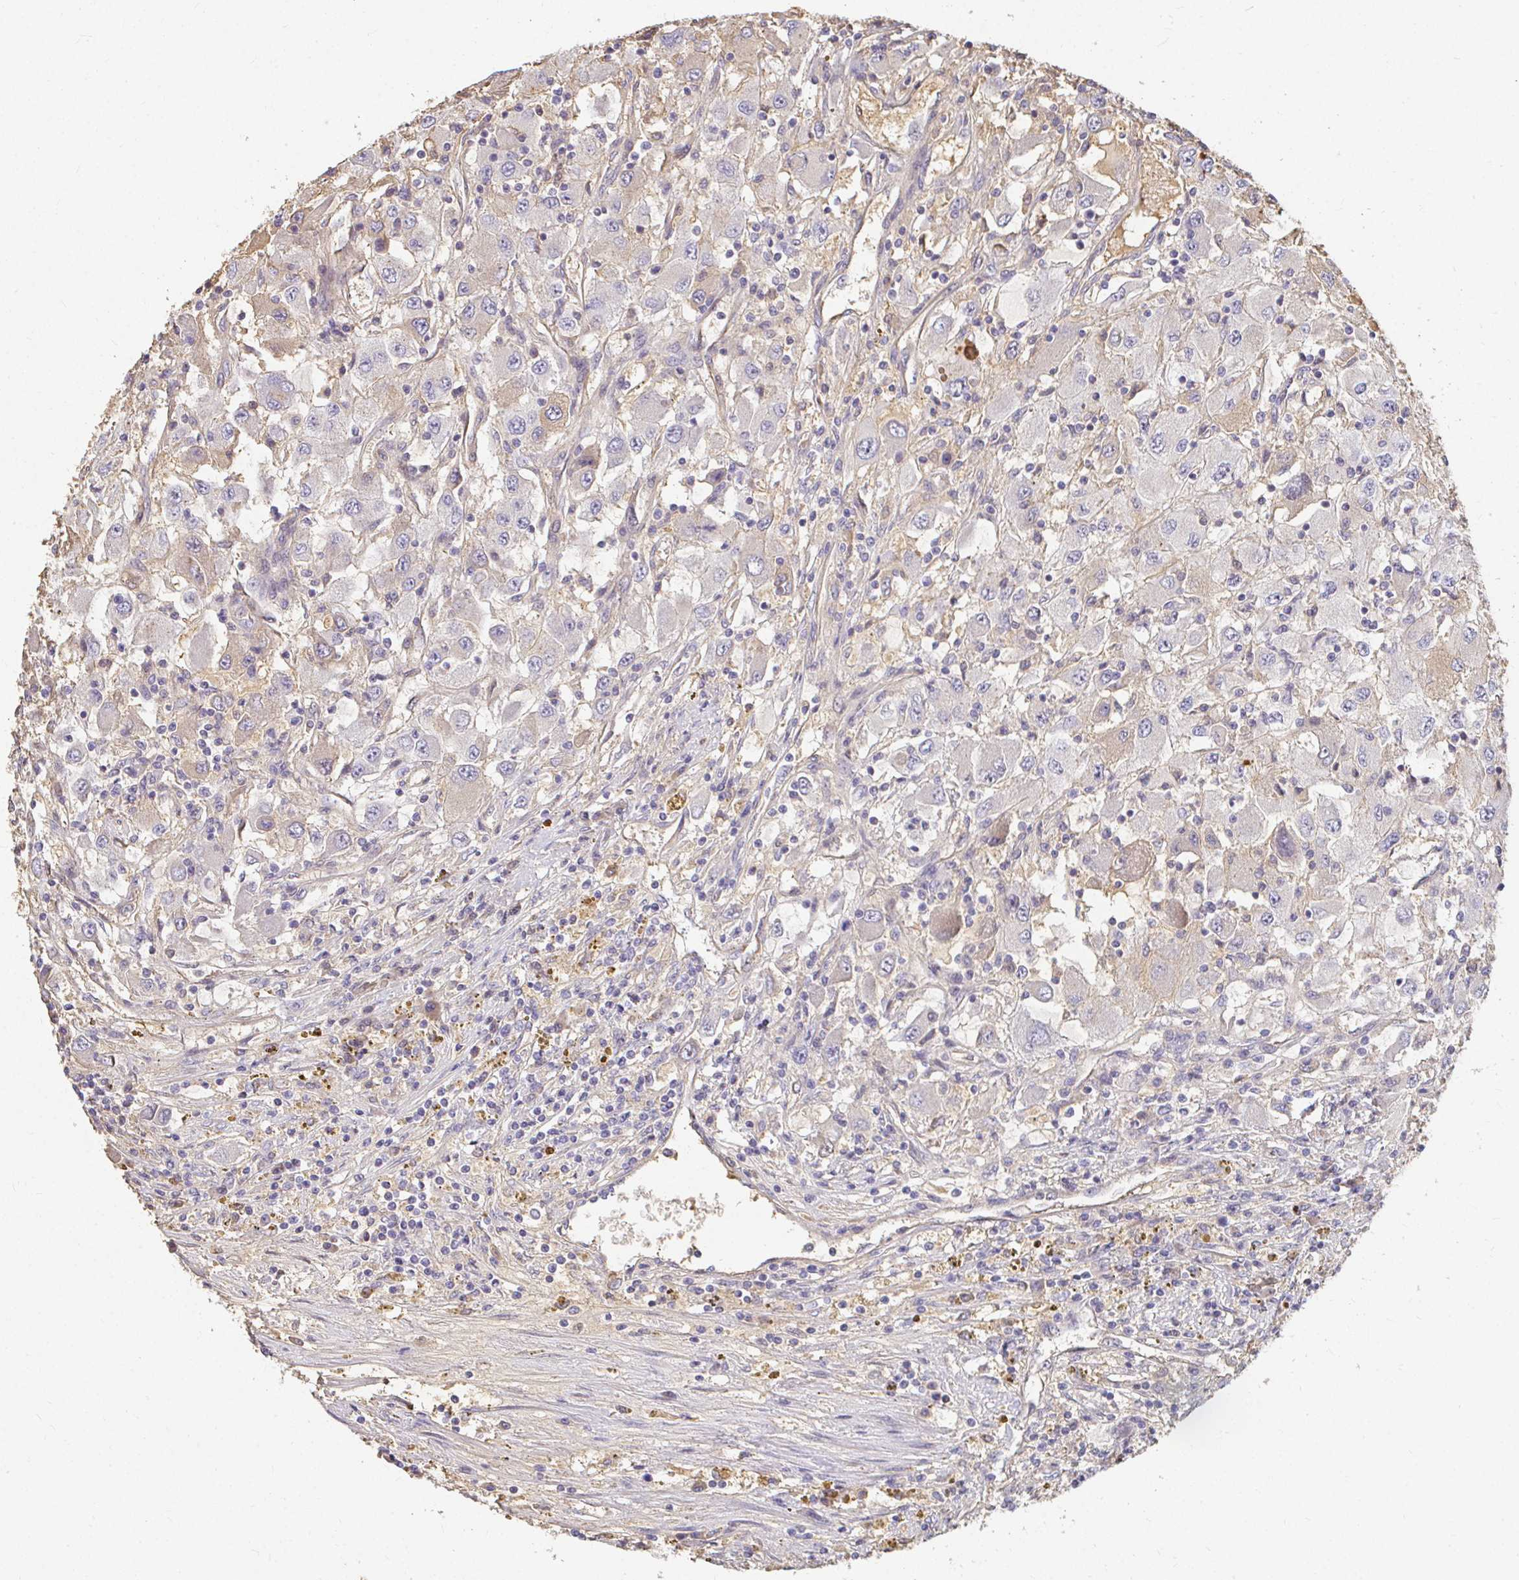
{"staining": {"intensity": "negative", "quantity": "none", "location": "none"}, "tissue": "renal cancer", "cell_type": "Tumor cells", "image_type": "cancer", "snomed": [{"axis": "morphology", "description": "Adenocarcinoma, NOS"}, {"axis": "topography", "description": "Kidney"}], "caption": "High power microscopy photomicrograph of an immunohistochemistry (IHC) histopathology image of renal cancer (adenocarcinoma), revealing no significant positivity in tumor cells.", "gene": "LOXL4", "patient": {"sex": "female", "age": 67}}